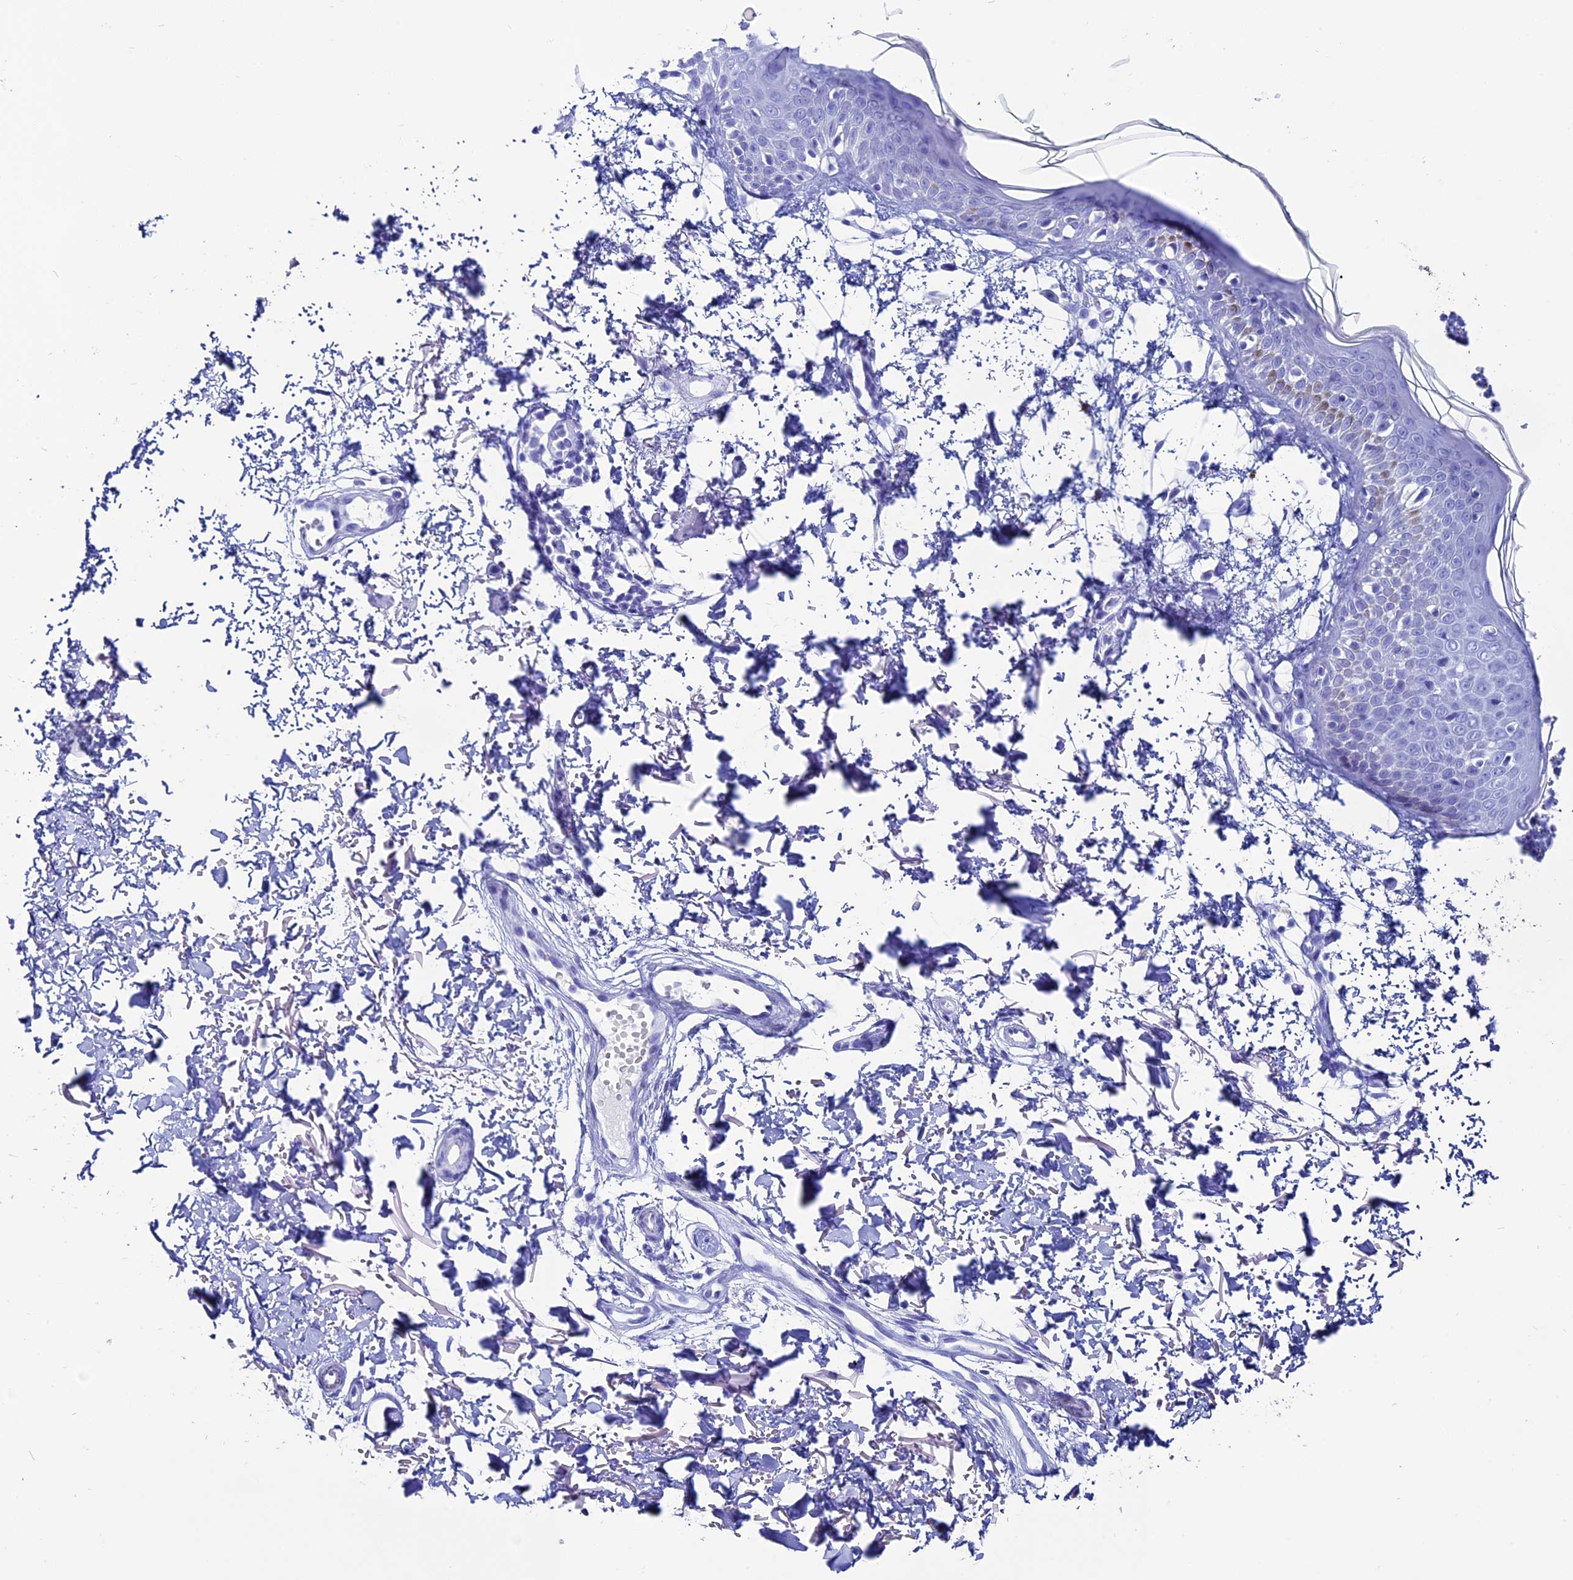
{"staining": {"intensity": "negative", "quantity": "none", "location": "none"}, "tissue": "skin", "cell_type": "Fibroblasts", "image_type": "normal", "snomed": [{"axis": "morphology", "description": "Normal tissue, NOS"}, {"axis": "topography", "description": "Skin"}], "caption": "An image of human skin is negative for staining in fibroblasts. (Immunohistochemistry (ihc), brightfield microscopy, high magnification).", "gene": "ANKRD29", "patient": {"sex": "male", "age": 66}}